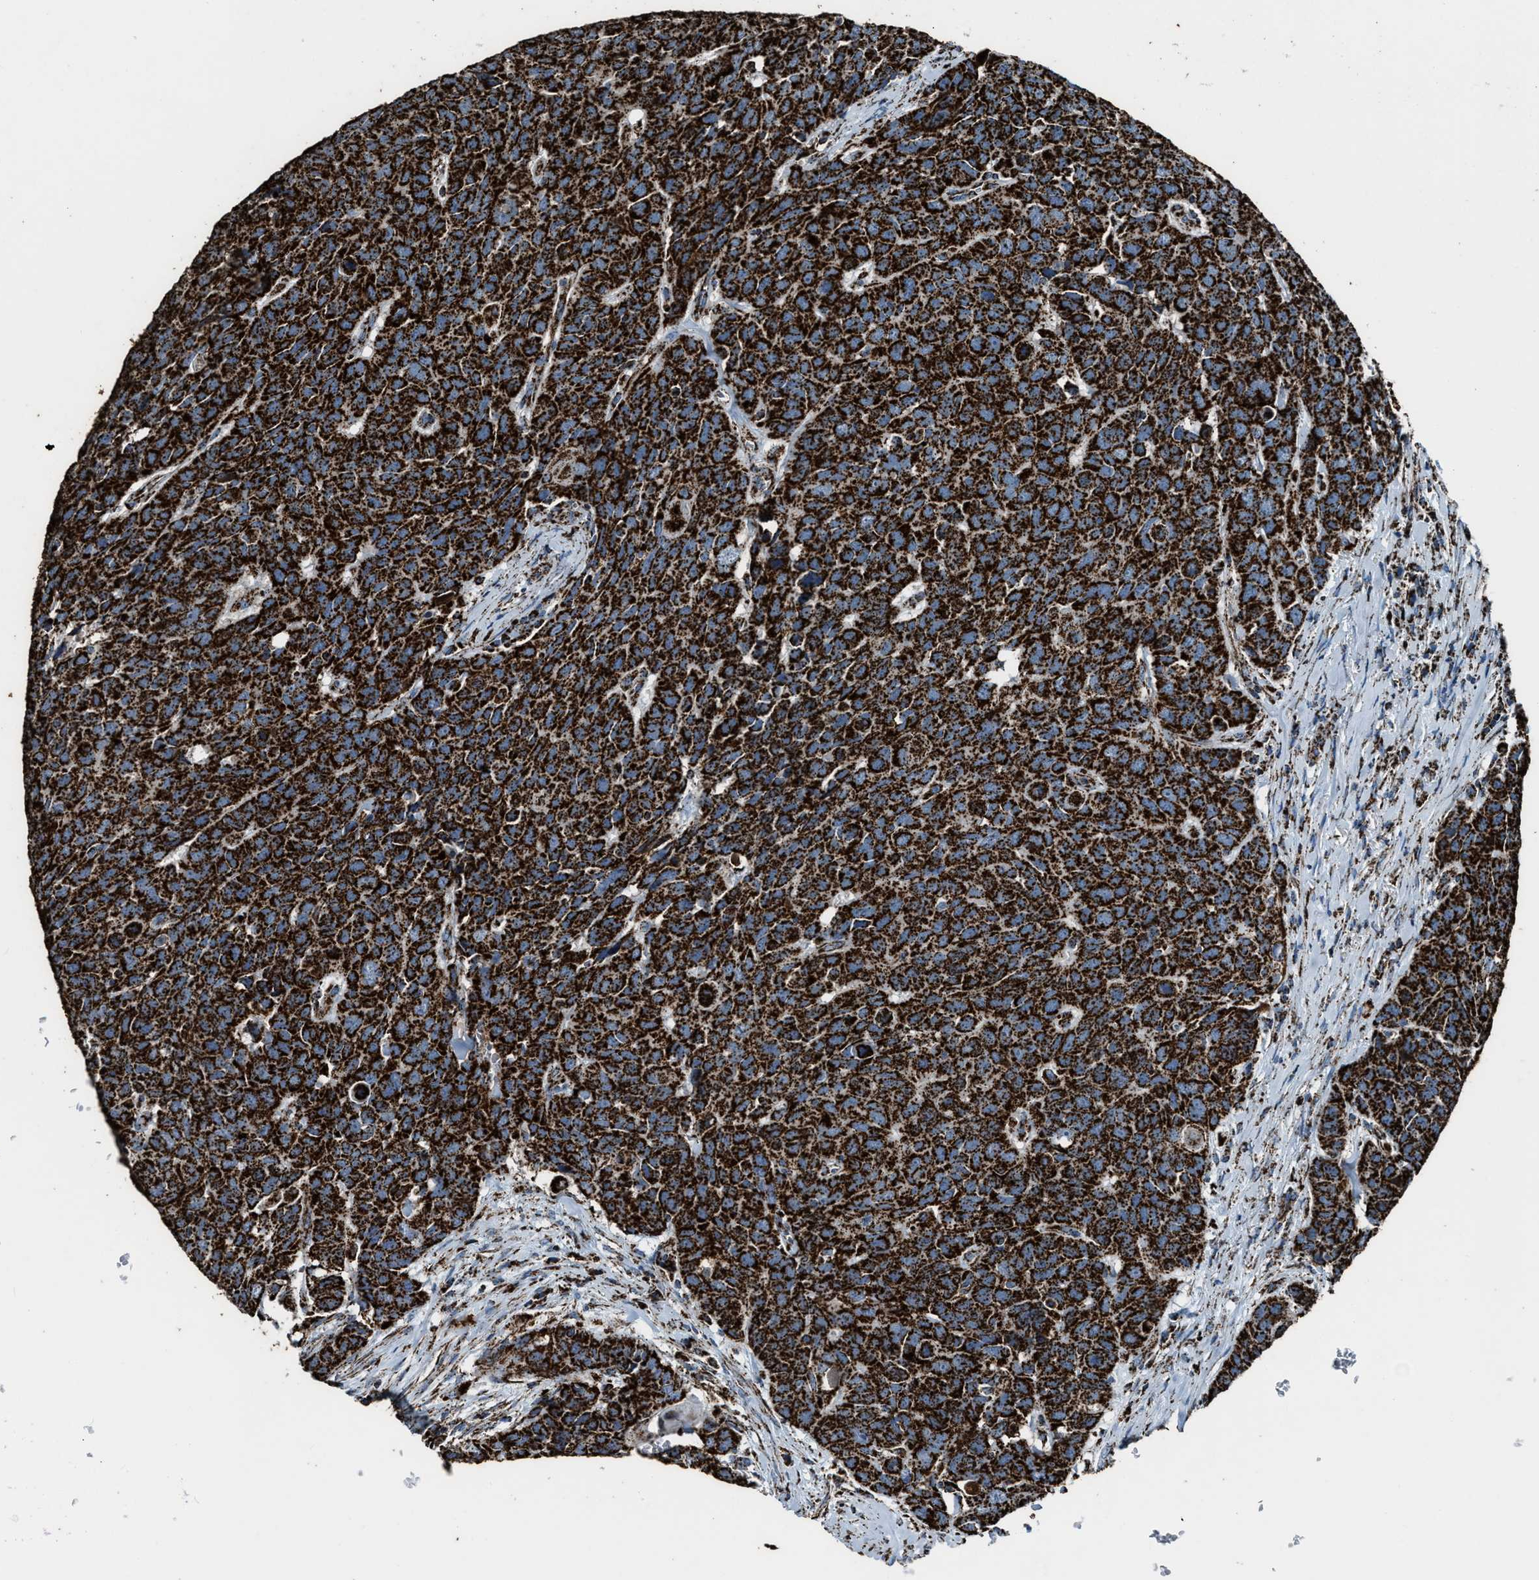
{"staining": {"intensity": "strong", "quantity": ">75%", "location": "cytoplasmic/membranous"}, "tissue": "head and neck cancer", "cell_type": "Tumor cells", "image_type": "cancer", "snomed": [{"axis": "morphology", "description": "Squamous cell carcinoma, NOS"}, {"axis": "topography", "description": "Head-Neck"}], "caption": "Protein expression analysis of squamous cell carcinoma (head and neck) shows strong cytoplasmic/membranous expression in approximately >75% of tumor cells.", "gene": "MDH2", "patient": {"sex": "male", "age": 66}}